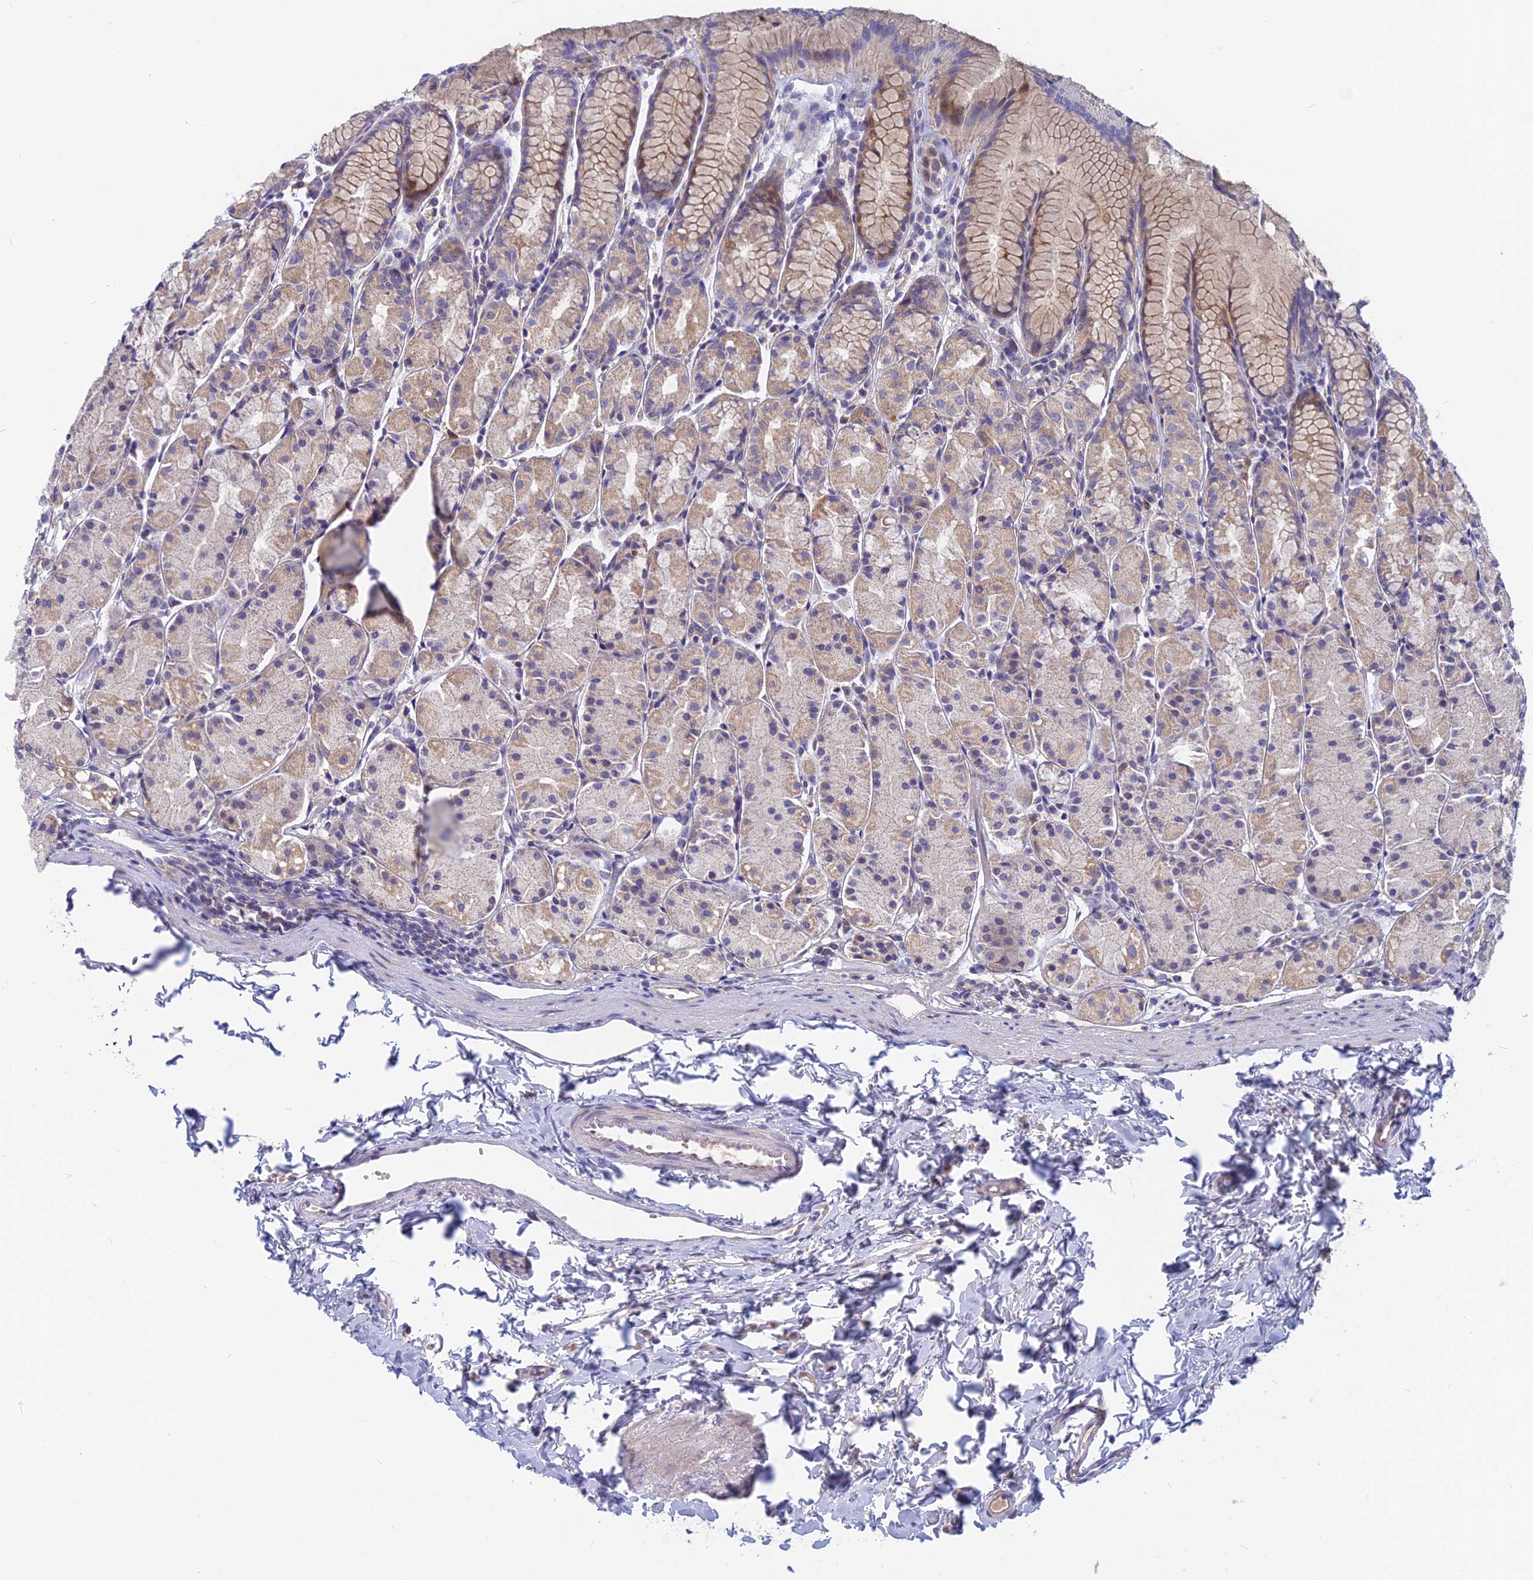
{"staining": {"intensity": "weak", "quantity": "25%-75%", "location": "cytoplasmic/membranous"}, "tissue": "stomach", "cell_type": "Glandular cells", "image_type": "normal", "snomed": [{"axis": "morphology", "description": "Normal tissue, NOS"}, {"axis": "topography", "description": "Stomach, upper"}], "caption": "IHC of benign stomach exhibits low levels of weak cytoplasmic/membranous expression in approximately 25%-75% of glandular cells. Immunohistochemistry stains the protein in brown and the nuclei are stained blue.", "gene": "CACNA1B", "patient": {"sex": "male", "age": 47}}